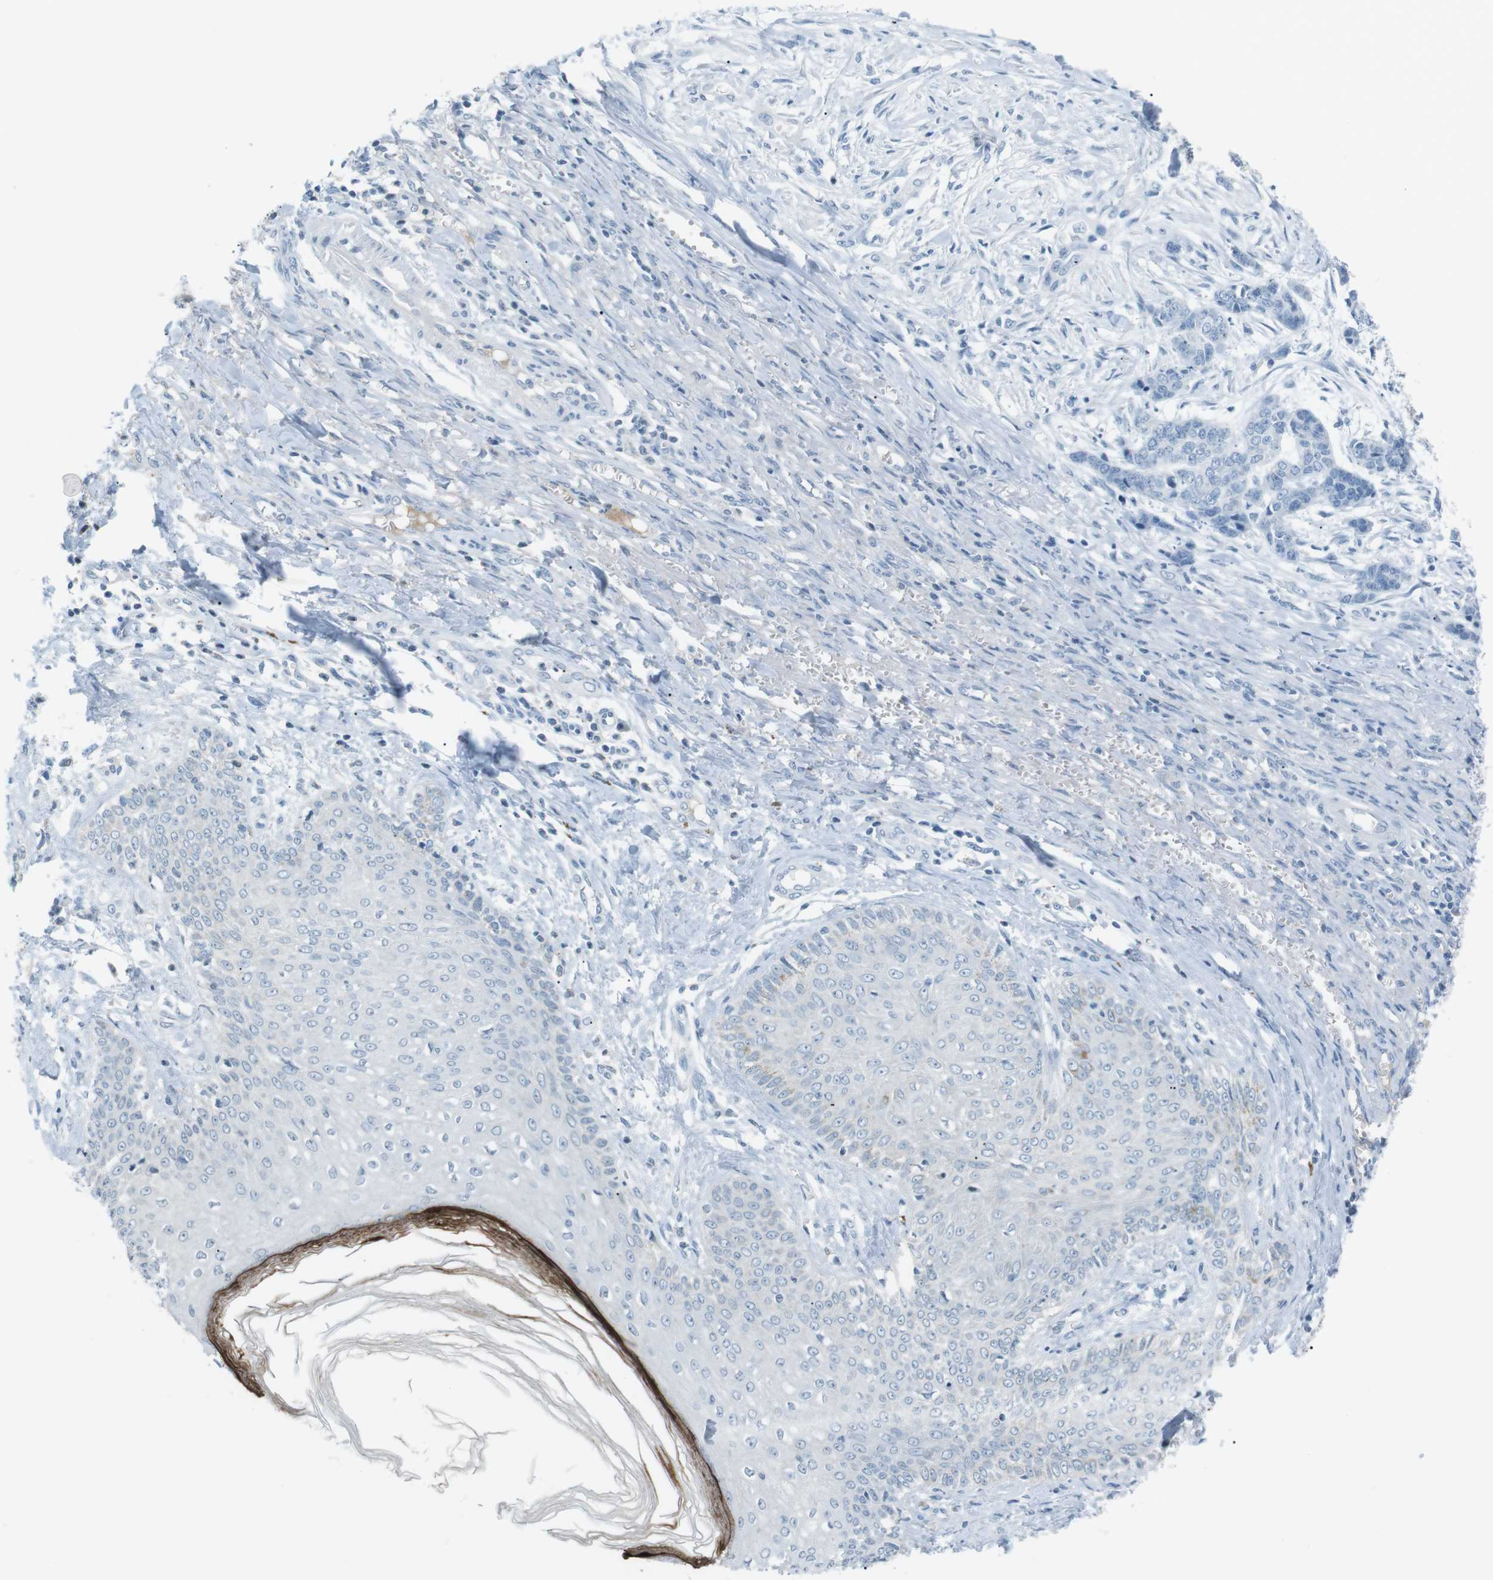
{"staining": {"intensity": "negative", "quantity": "none", "location": "none"}, "tissue": "skin cancer", "cell_type": "Tumor cells", "image_type": "cancer", "snomed": [{"axis": "morphology", "description": "Basal cell carcinoma"}, {"axis": "topography", "description": "Skin"}], "caption": "Basal cell carcinoma (skin) was stained to show a protein in brown. There is no significant staining in tumor cells.", "gene": "AZGP1", "patient": {"sex": "female", "age": 64}}